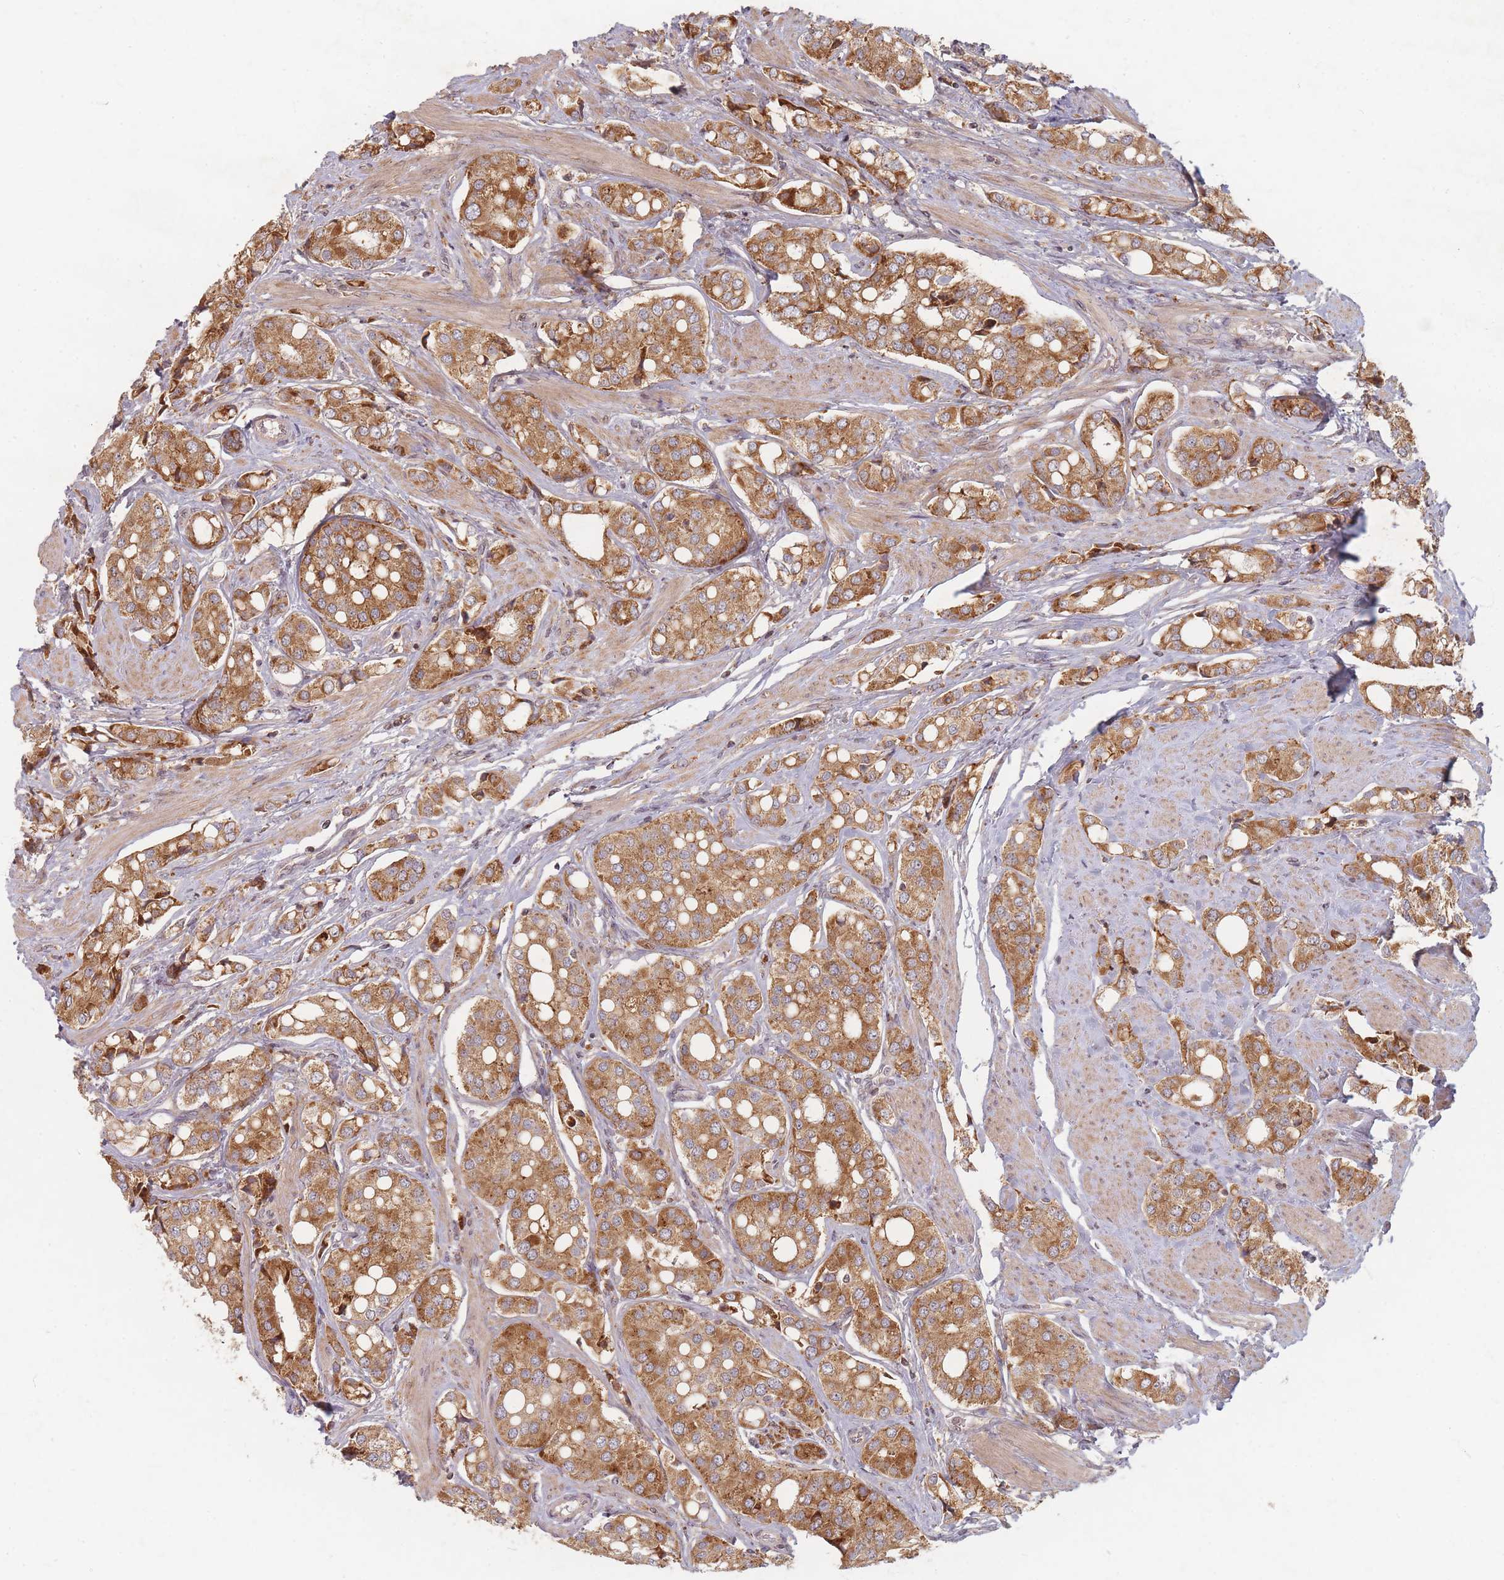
{"staining": {"intensity": "moderate", "quantity": ">75%", "location": "cytoplasmic/membranous"}, "tissue": "prostate cancer", "cell_type": "Tumor cells", "image_type": "cancer", "snomed": [{"axis": "morphology", "description": "Adenocarcinoma, High grade"}, {"axis": "topography", "description": "Prostate"}], "caption": "Prostate cancer tissue displays moderate cytoplasmic/membranous positivity in about >75% of tumor cells, visualized by immunohistochemistry.", "gene": "RADX", "patient": {"sex": "male", "age": 71}}